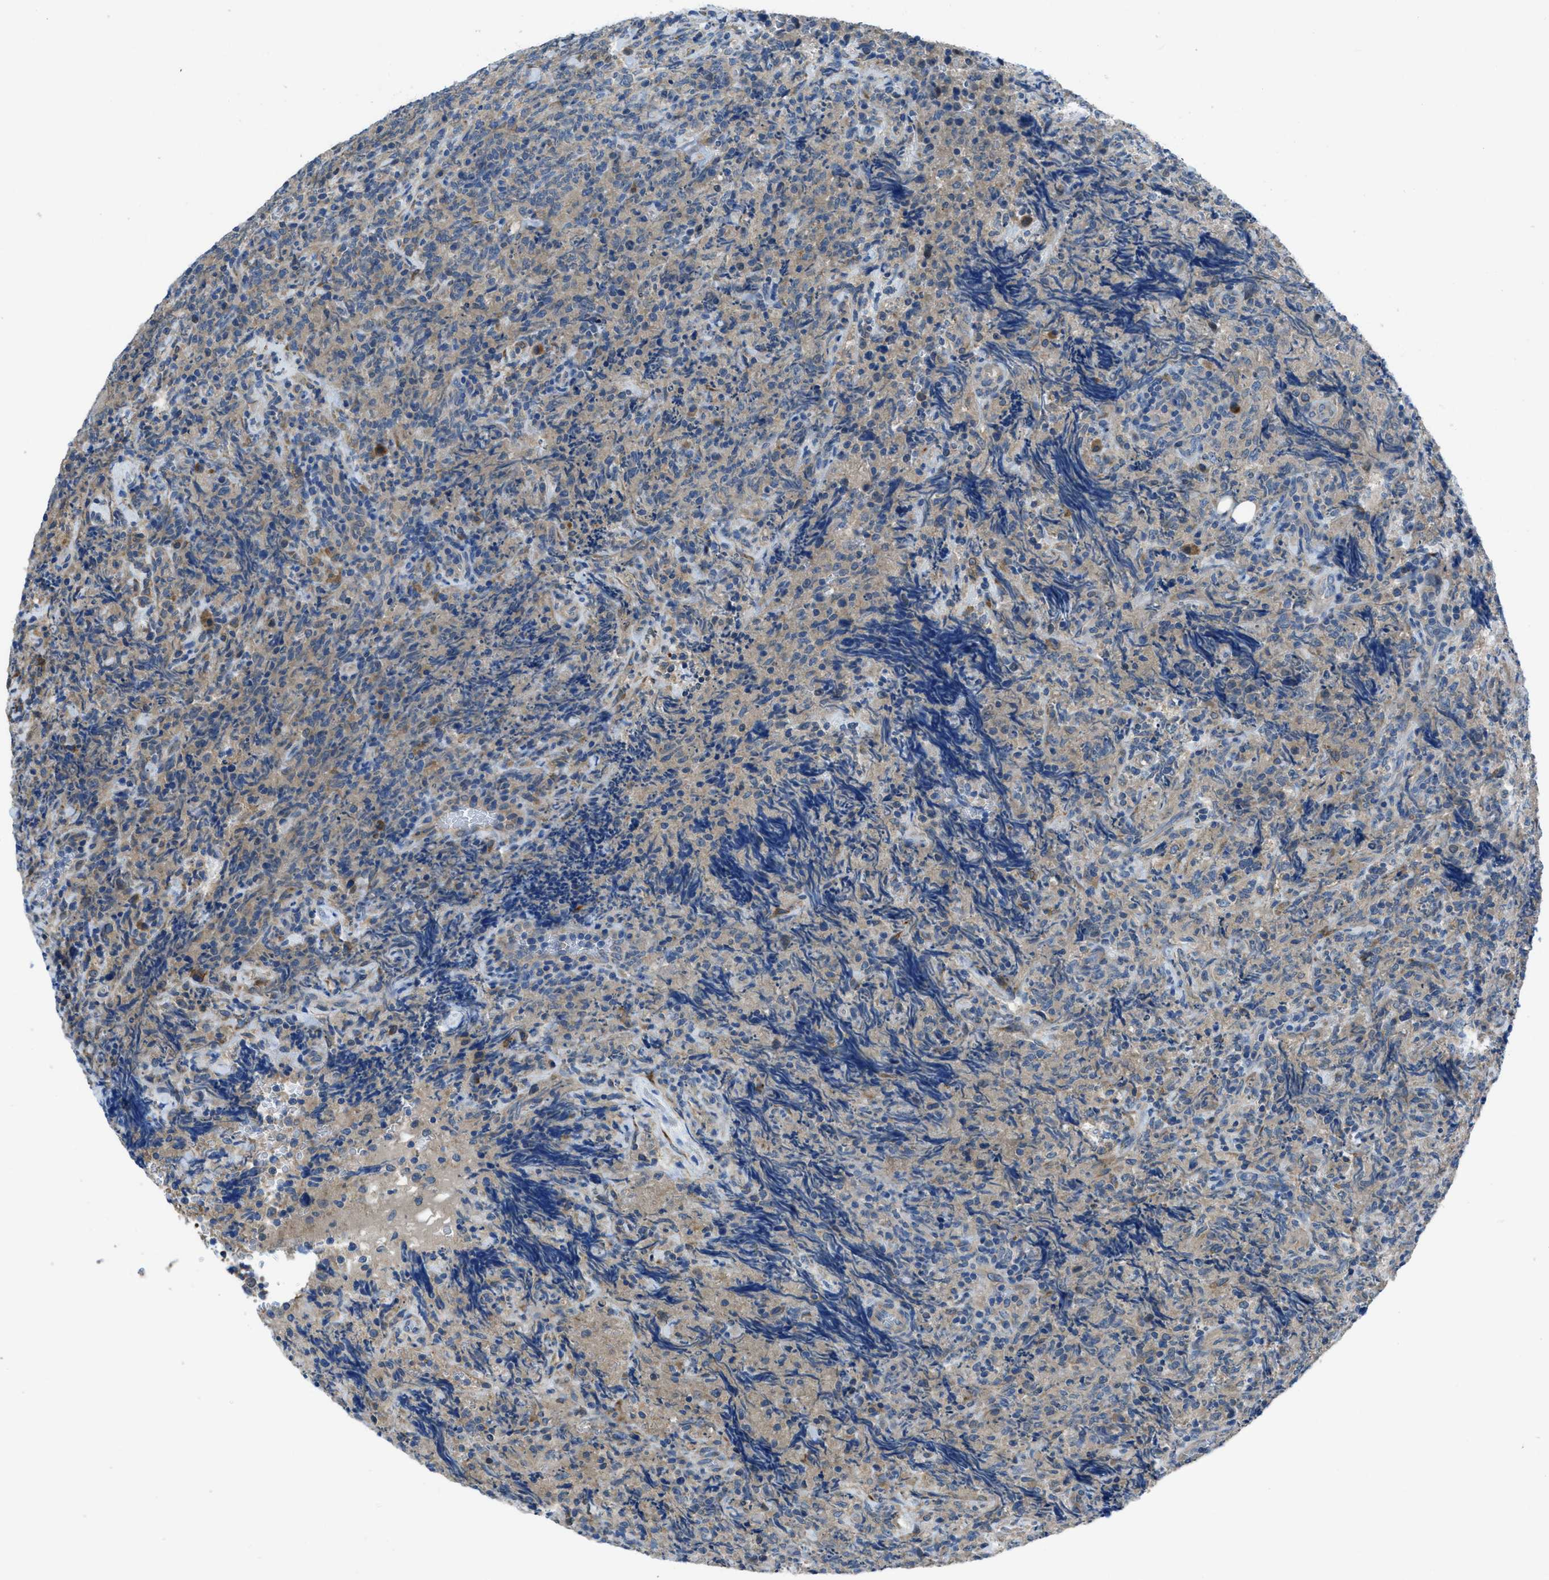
{"staining": {"intensity": "weak", "quantity": "<25%", "location": "cytoplasmic/membranous"}, "tissue": "lymphoma", "cell_type": "Tumor cells", "image_type": "cancer", "snomed": [{"axis": "morphology", "description": "Malignant lymphoma, non-Hodgkin's type, High grade"}, {"axis": "topography", "description": "Tonsil"}], "caption": "IHC image of neoplastic tissue: human malignant lymphoma, non-Hodgkin's type (high-grade) stained with DAB shows no significant protein staining in tumor cells.", "gene": "MAP3K20", "patient": {"sex": "female", "age": 36}}